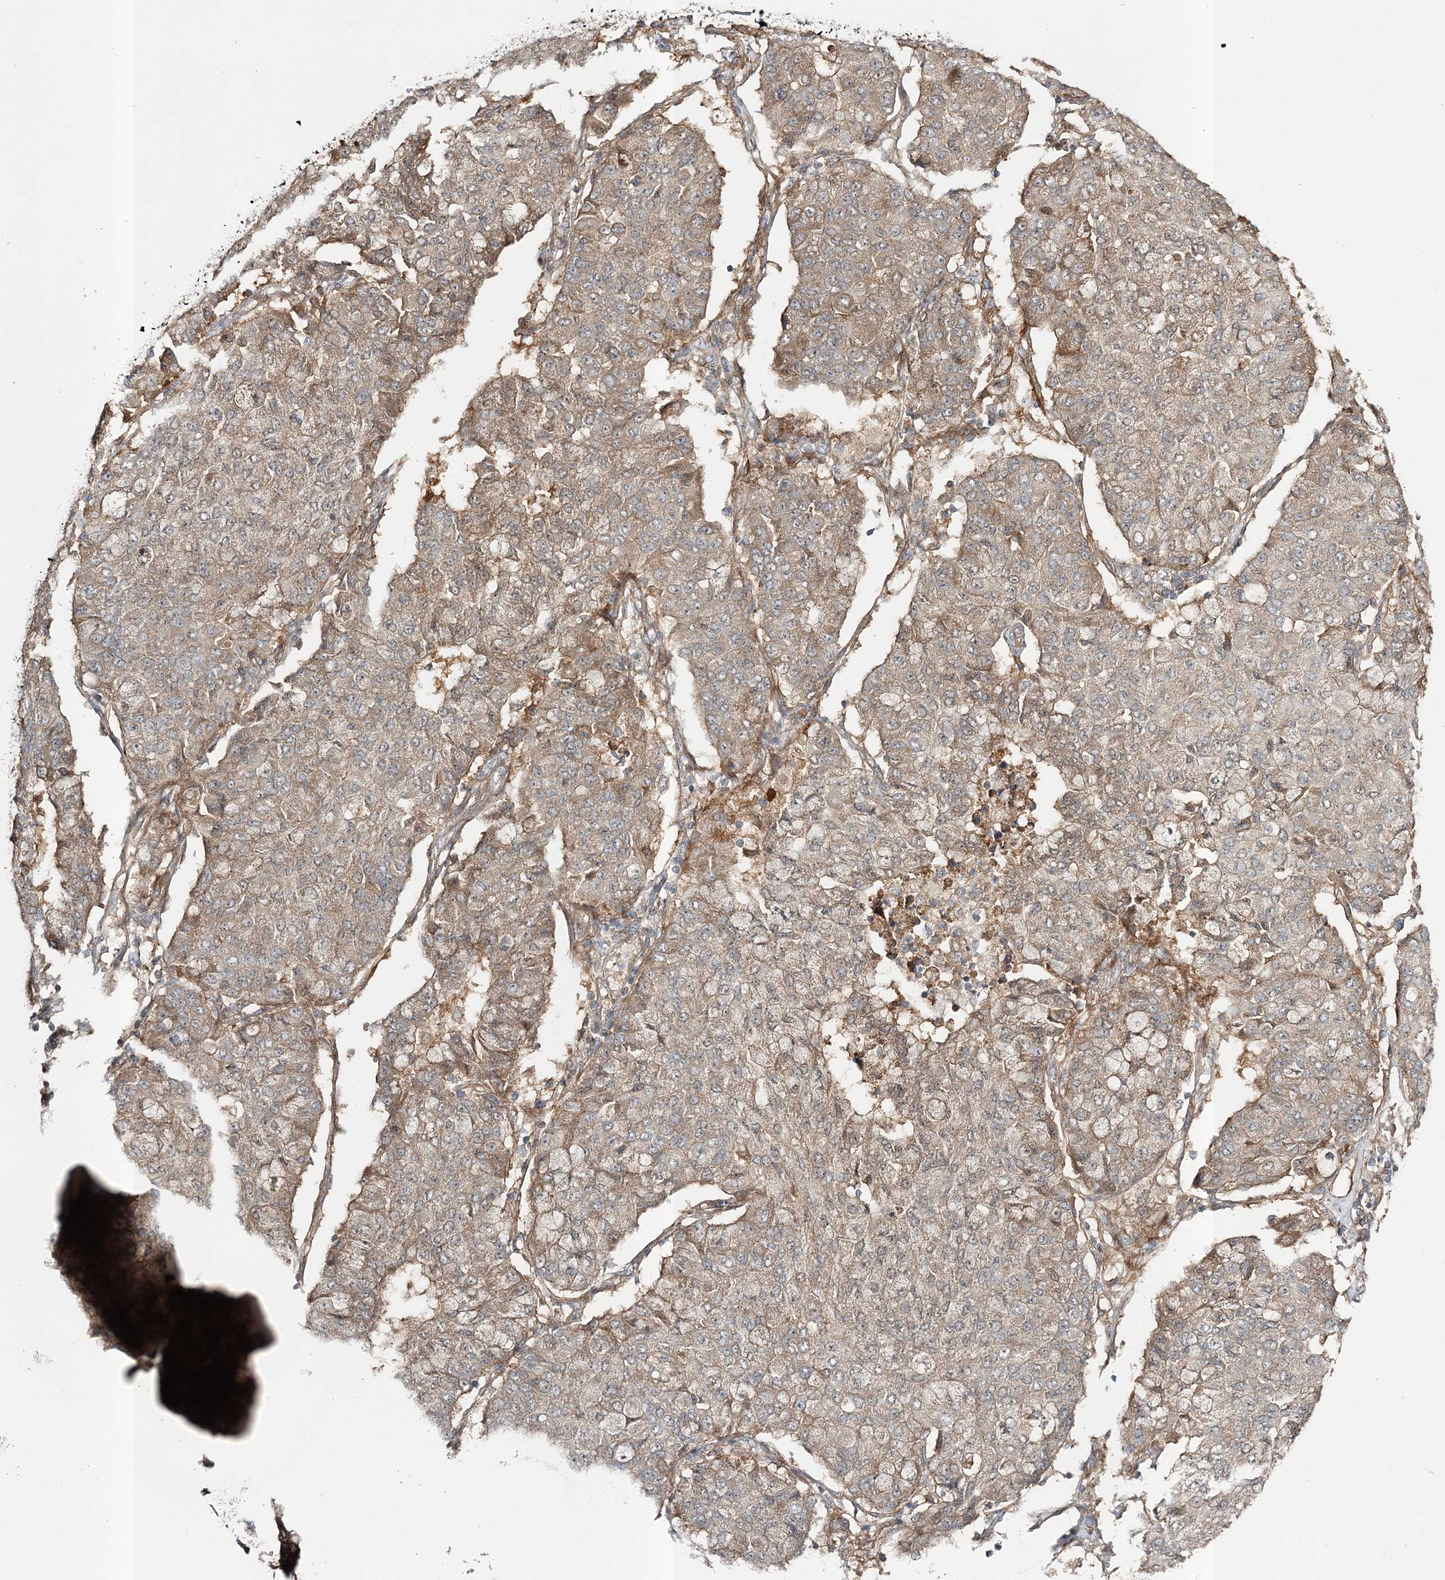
{"staining": {"intensity": "weak", "quantity": "25%-75%", "location": "cytoplasmic/membranous"}, "tissue": "lung cancer", "cell_type": "Tumor cells", "image_type": "cancer", "snomed": [{"axis": "morphology", "description": "Squamous cell carcinoma, NOS"}, {"axis": "topography", "description": "Lung"}], "caption": "There is low levels of weak cytoplasmic/membranous positivity in tumor cells of lung squamous cell carcinoma, as demonstrated by immunohistochemical staining (brown color).", "gene": "MOCS2", "patient": {"sex": "male", "age": 74}}